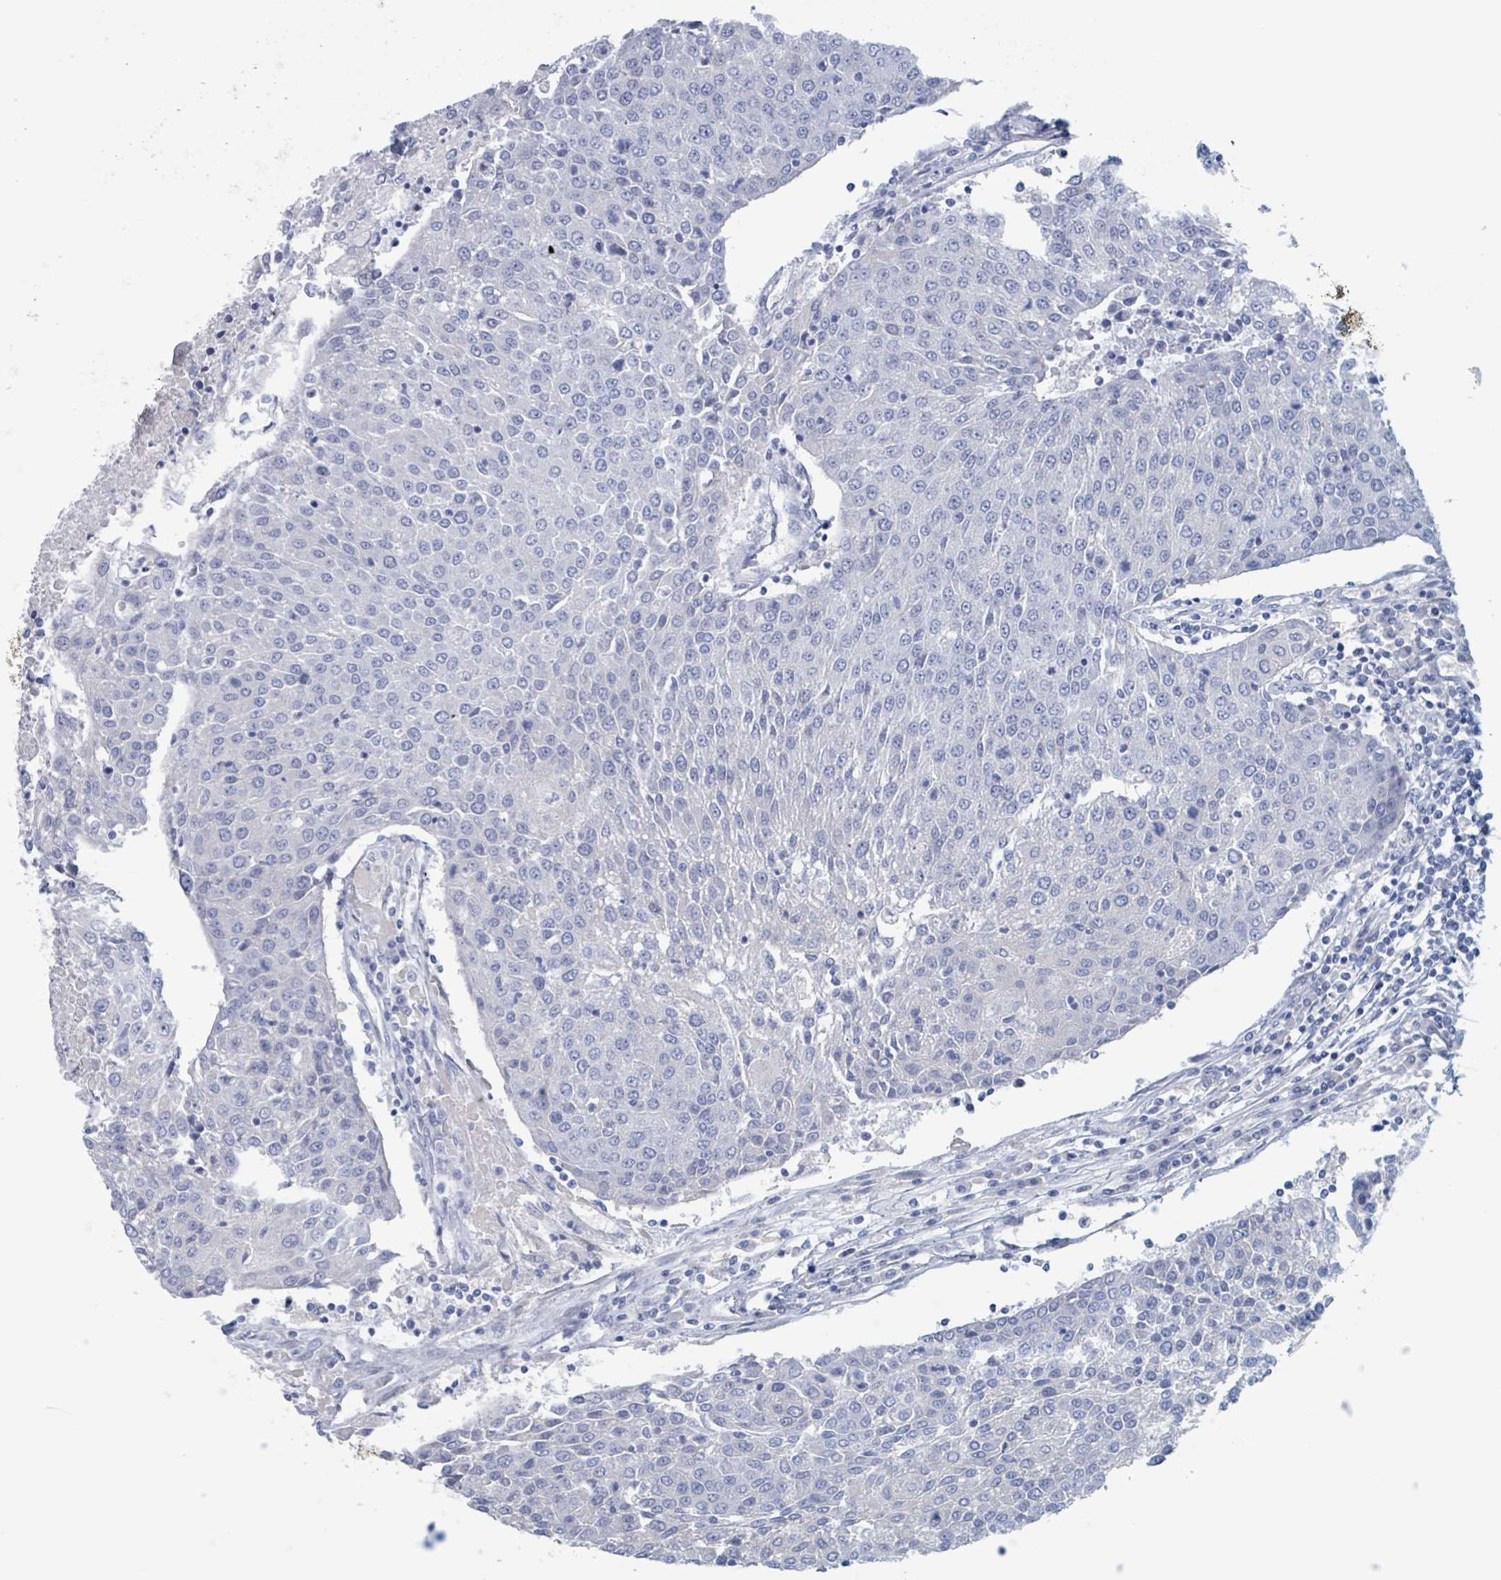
{"staining": {"intensity": "negative", "quantity": "none", "location": "none"}, "tissue": "urothelial cancer", "cell_type": "Tumor cells", "image_type": "cancer", "snomed": [{"axis": "morphology", "description": "Urothelial carcinoma, High grade"}, {"axis": "topography", "description": "Urinary bladder"}], "caption": "The micrograph exhibits no significant positivity in tumor cells of urothelial carcinoma (high-grade). The staining is performed using DAB brown chromogen with nuclei counter-stained in using hematoxylin.", "gene": "KLK4", "patient": {"sex": "female", "age": 85}}